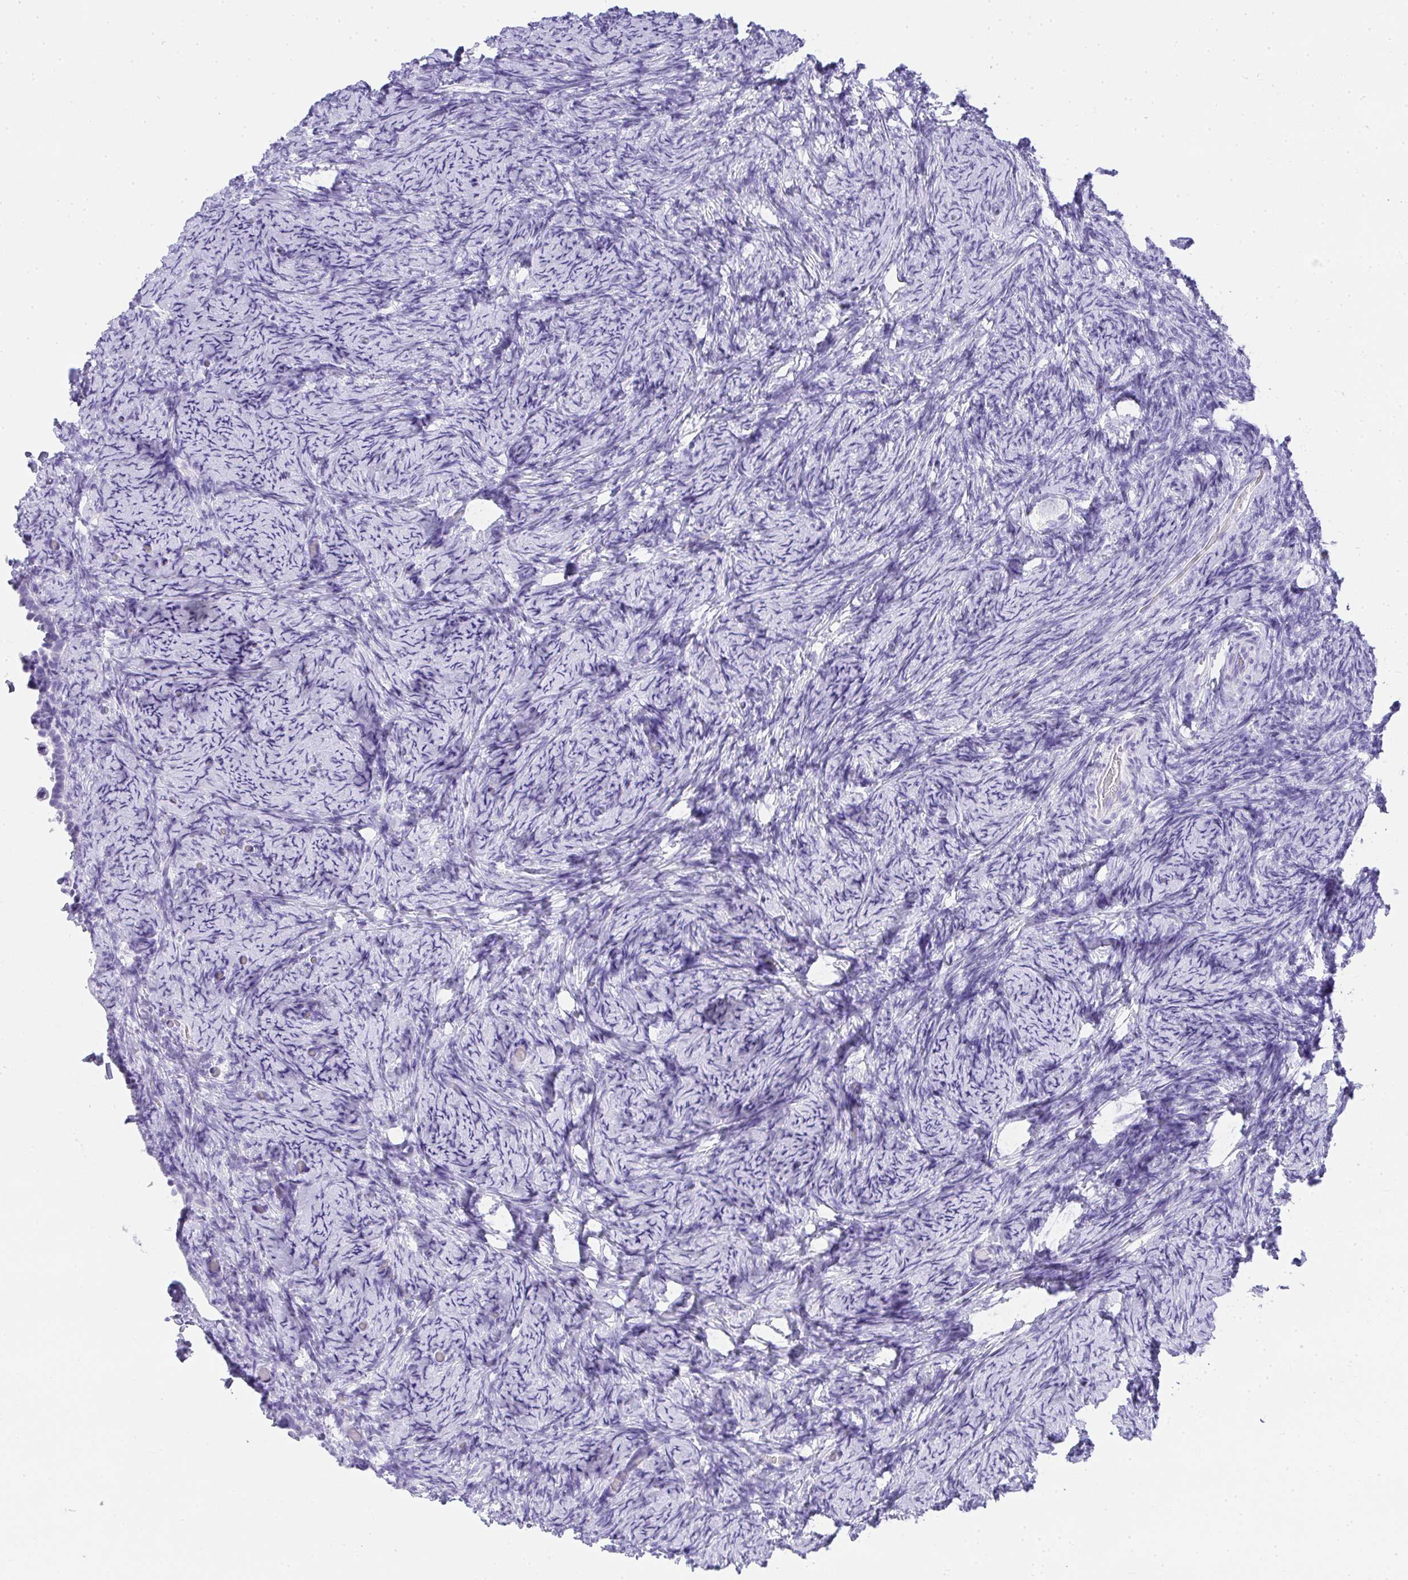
{"staining": {"intensity": "negative", "quantity": "none", "location": "none"}, "tissue": "ovary", "cell_type": "Follicle cells", "image_type": "normal", "snomed": [{"axis": "morphology", "description": "Normal tissue, NOS"}, {"axis": "topography", "description": "Ovary"}], "caption": "This is an IHC histopathology image of unremarkable human ovary. There is no staining in follicle cells.", "gene": "AVIL", "patient": {"sex": "female", "age": 34}}